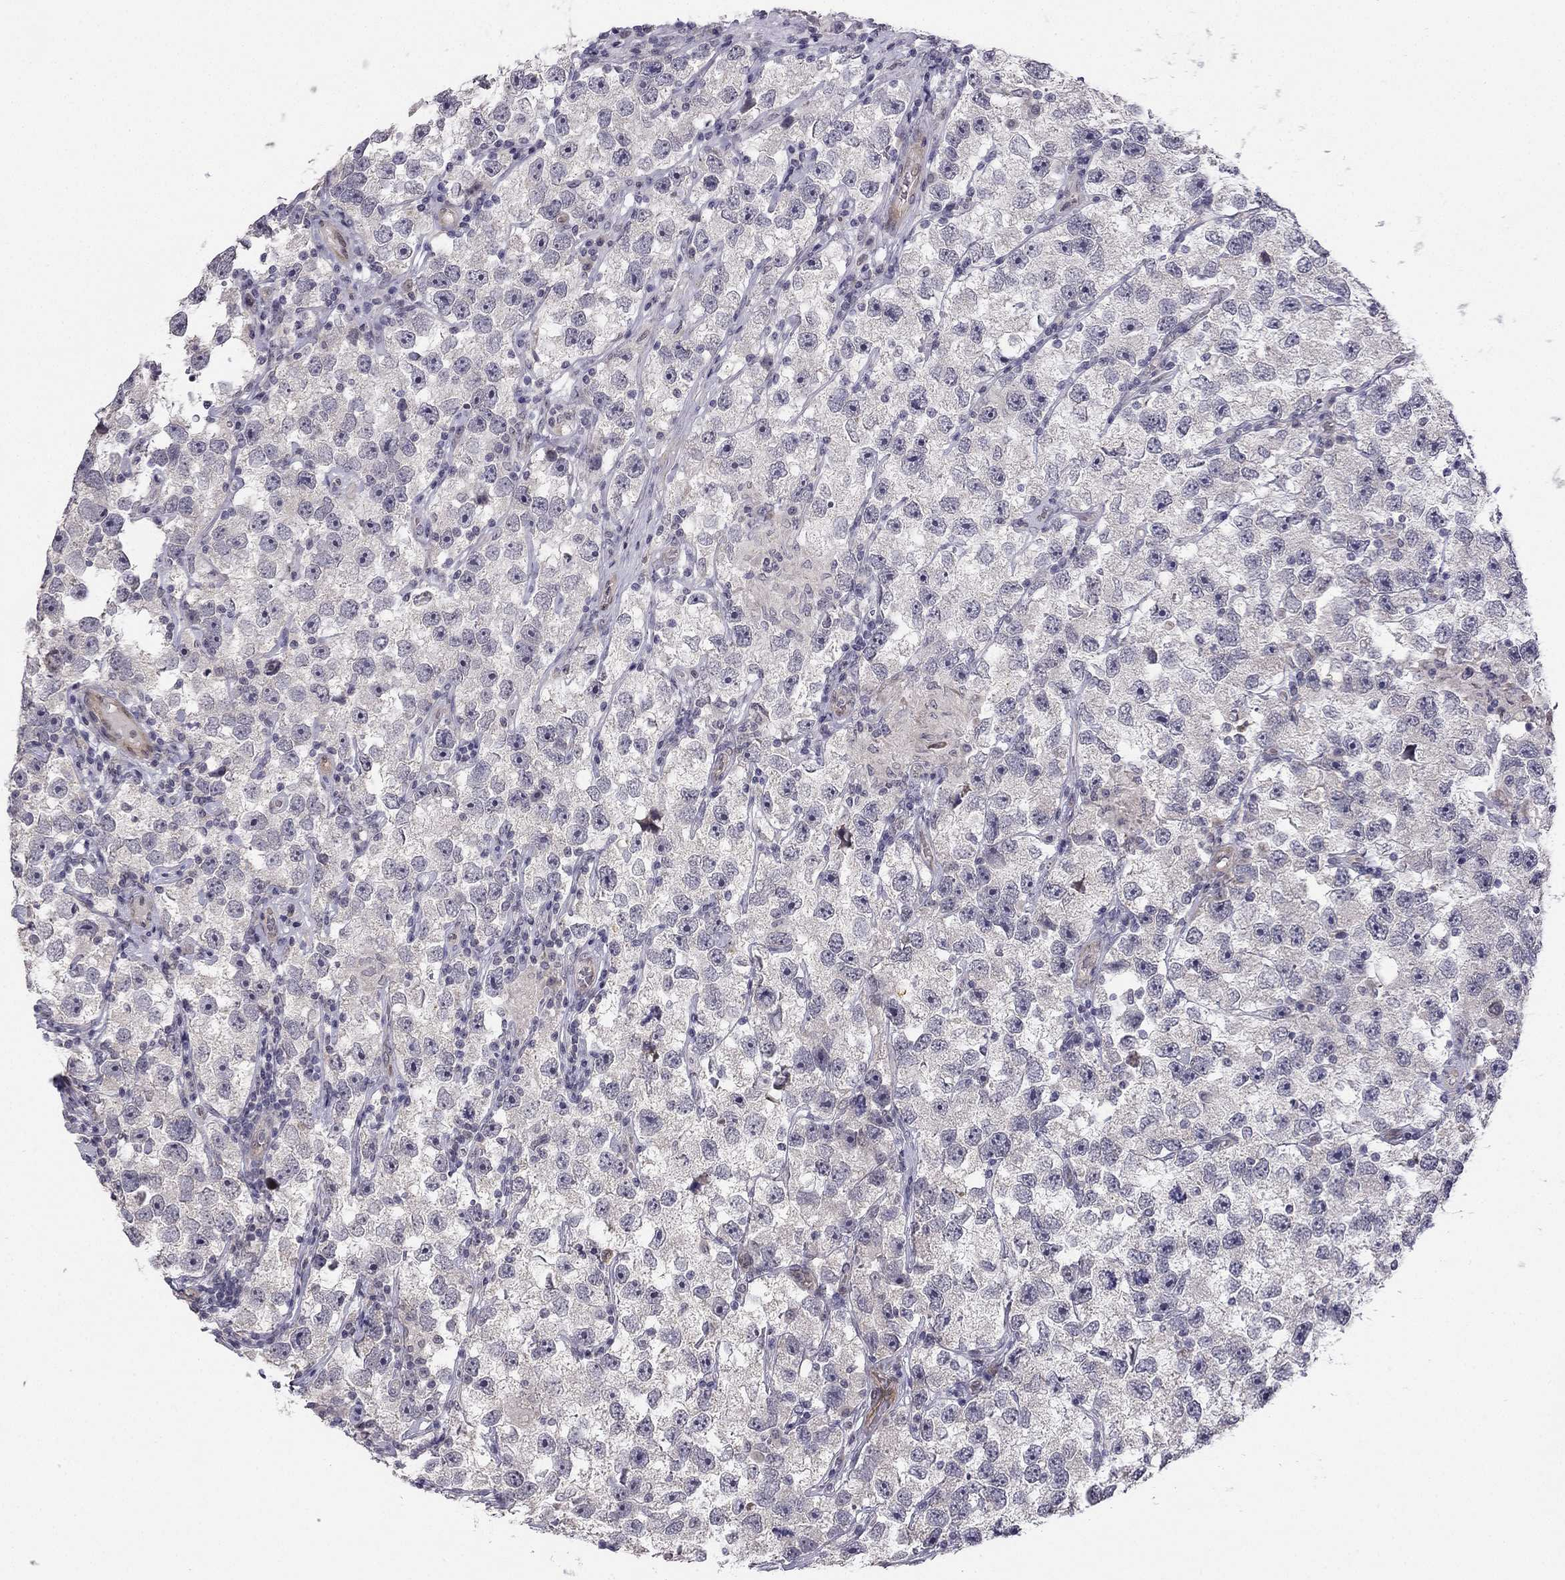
{"staining": {"intensity": "negative", "quantity": "none", "location": "none"}, "tissue": "testis cancer", "cell_type": "Tumor cells", "image_type": "cancer", "snomed": [{"axis": "morphology", "description": "Seminoma, NOS"}, {"axis": "topography", "description": "Testis"}], "caption": "Tumor cells show no significant protein expression in seminoma (testis).", "gene": "CHST8", "patient": {"sex": "male", "age": 26}}